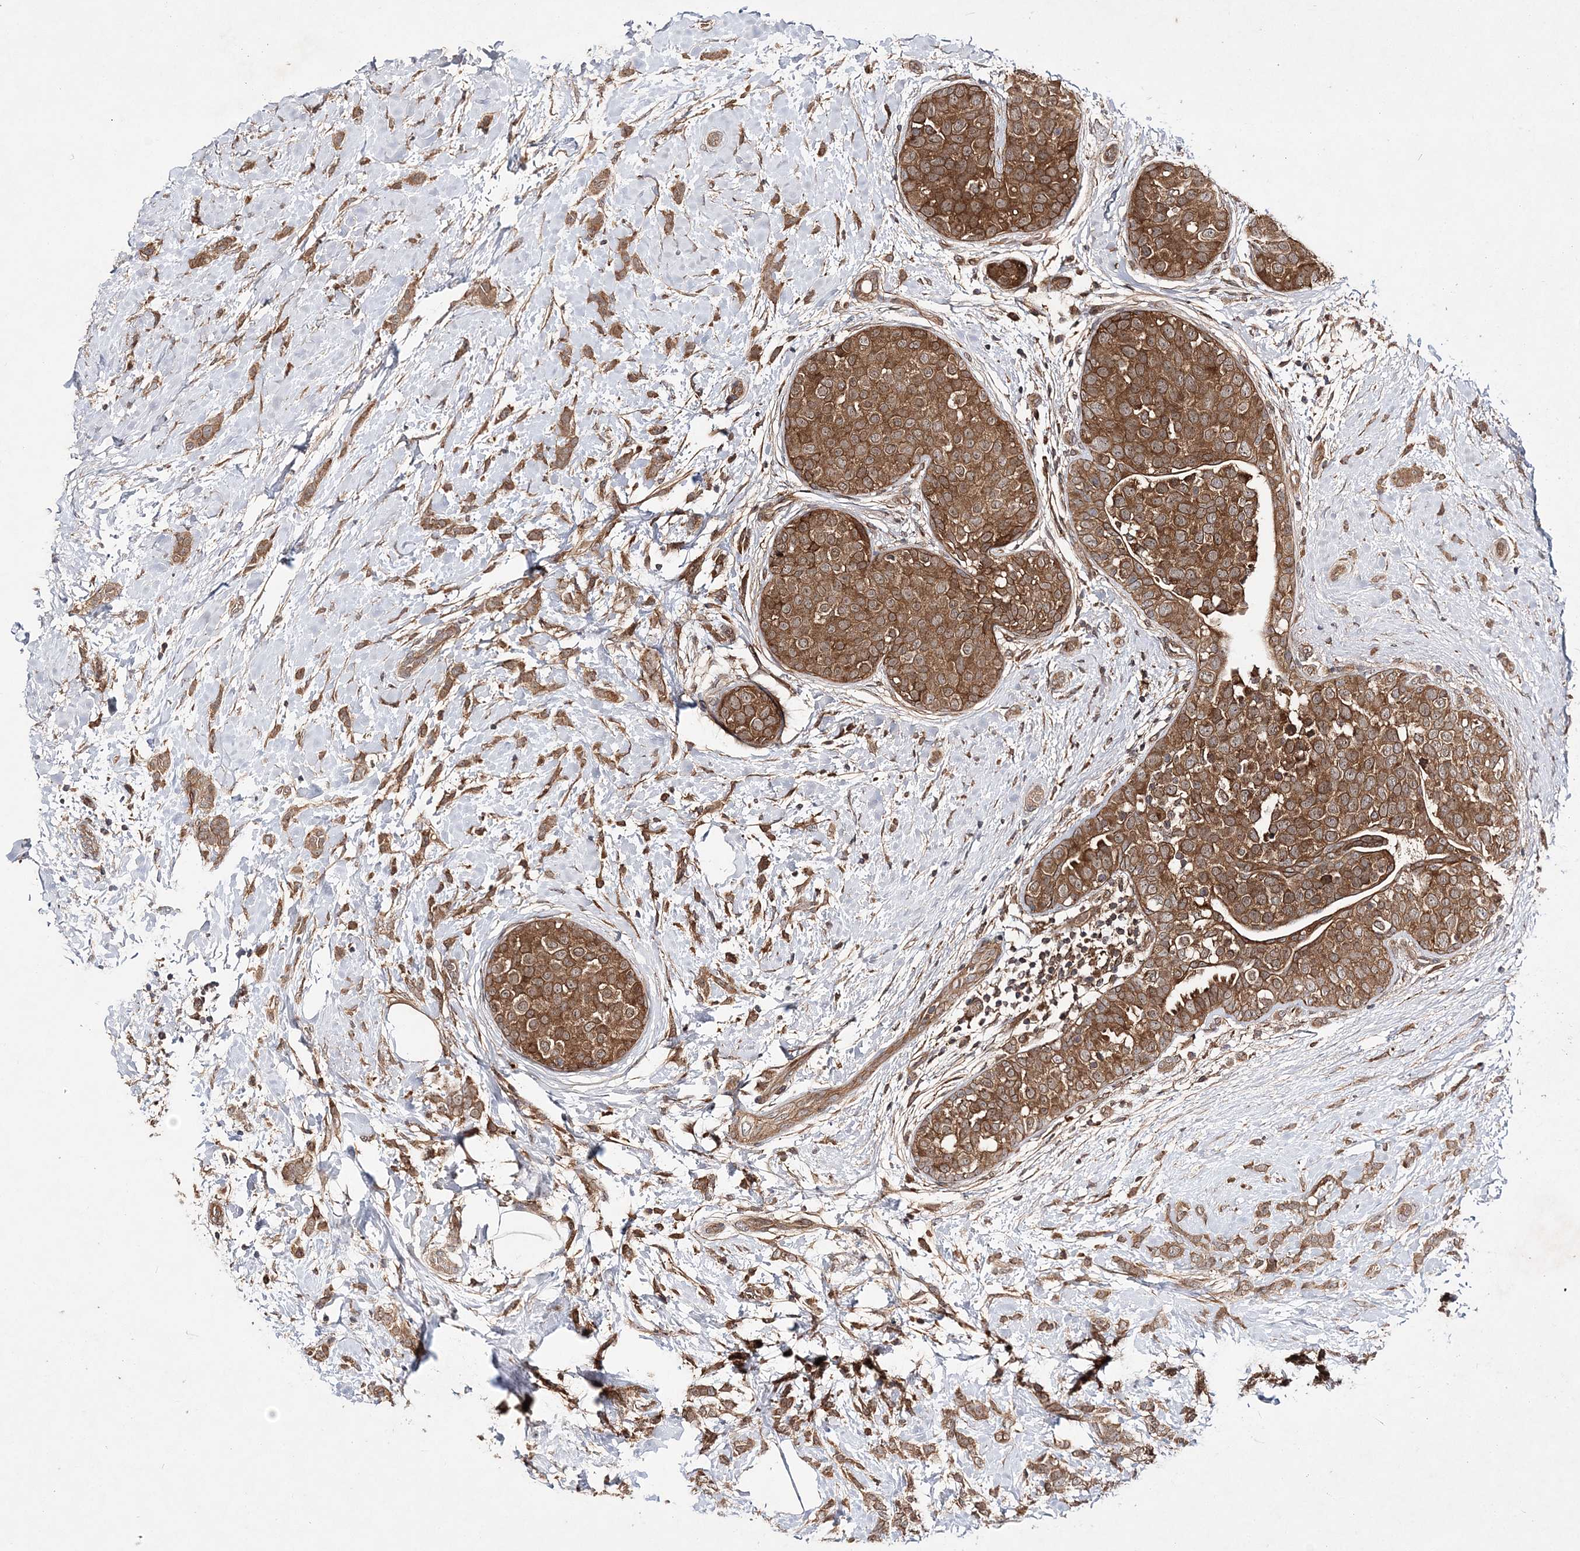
{"staining": {"intensity": "moderate", "quantity": ">75%", "location": "cytoplasmic/membranous"}, "tissue": "breast cancer", "cell_type": "Tumor cells", "image_type": "cancer", "snomed": [{"axis": "morphology", "description": "Lobular carcinoma, in situ"}, {"axis": "morphology", "description": "Lobular carcinoma"}, {"axis": "topography", "description": "Breast"}], "caption": "The image exhibits immunohistochemical staining of lobular carcinoma in situ (breast). There is moderate cytoplasmic/membranous positivity is seen in approximately >75% of tumor cells. Nuclei are stained in blue.", "gene": "TMEM9B", "patient": {"sex": "female", "age": 41}}